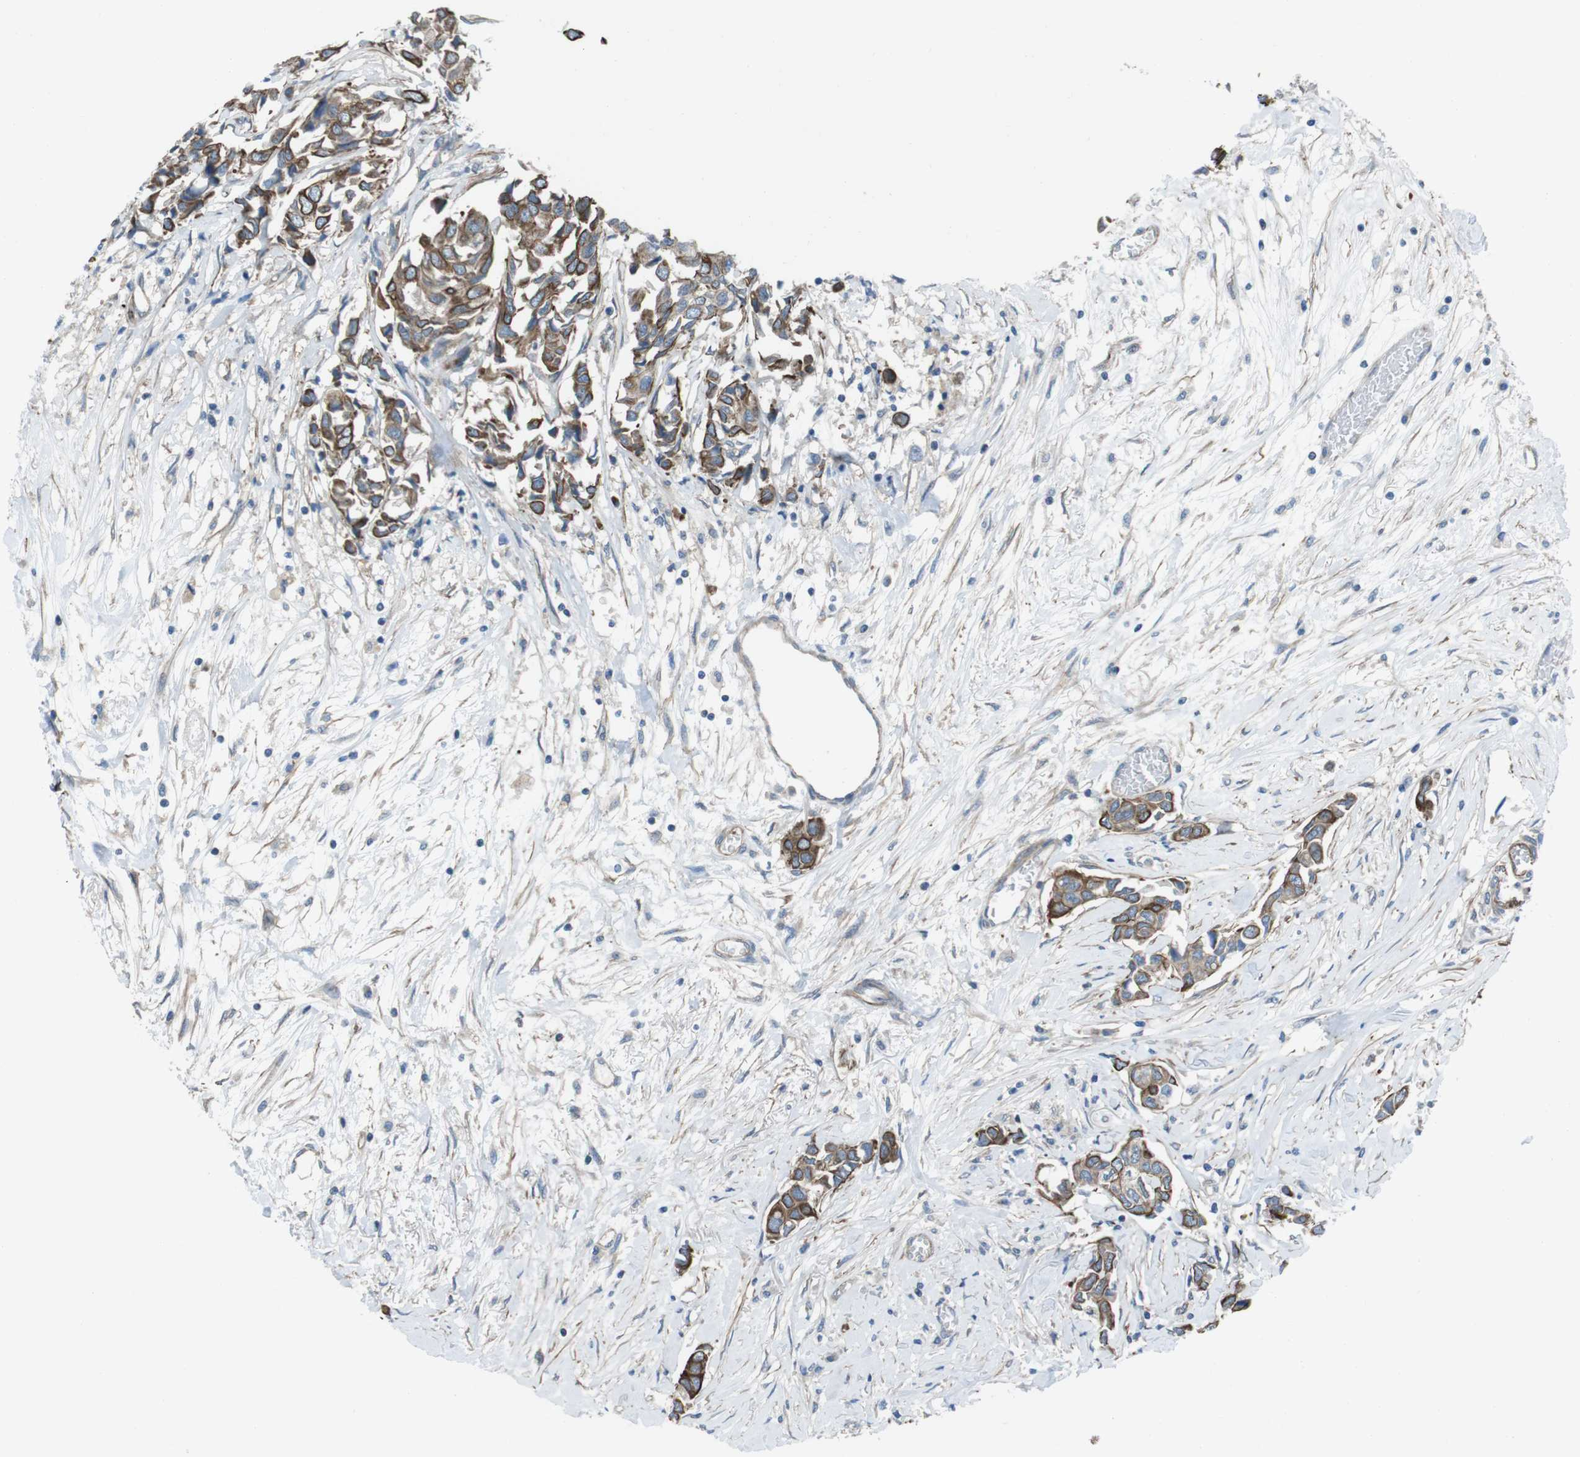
{"staining": {"intensity": "moderate", "quantity": ">75%", "location": "cytoplasmic/membranous"}, "tissue": "breast cancer", "cell_type": "Tumor cells", "image_type": "cancer", "snomed": [{"axis": "morphology", "description": "Duct carcinoma"}, {"axis": "topography", "description": "Breast"}], "caption": "This is an image of immunohistochemistry staining of breast cancer, which shows moderate expression in the cytoplasmic/membranous of tumor cells.", "gene": "FAM174B", "patient": {"sex": "female", "age": 80}}